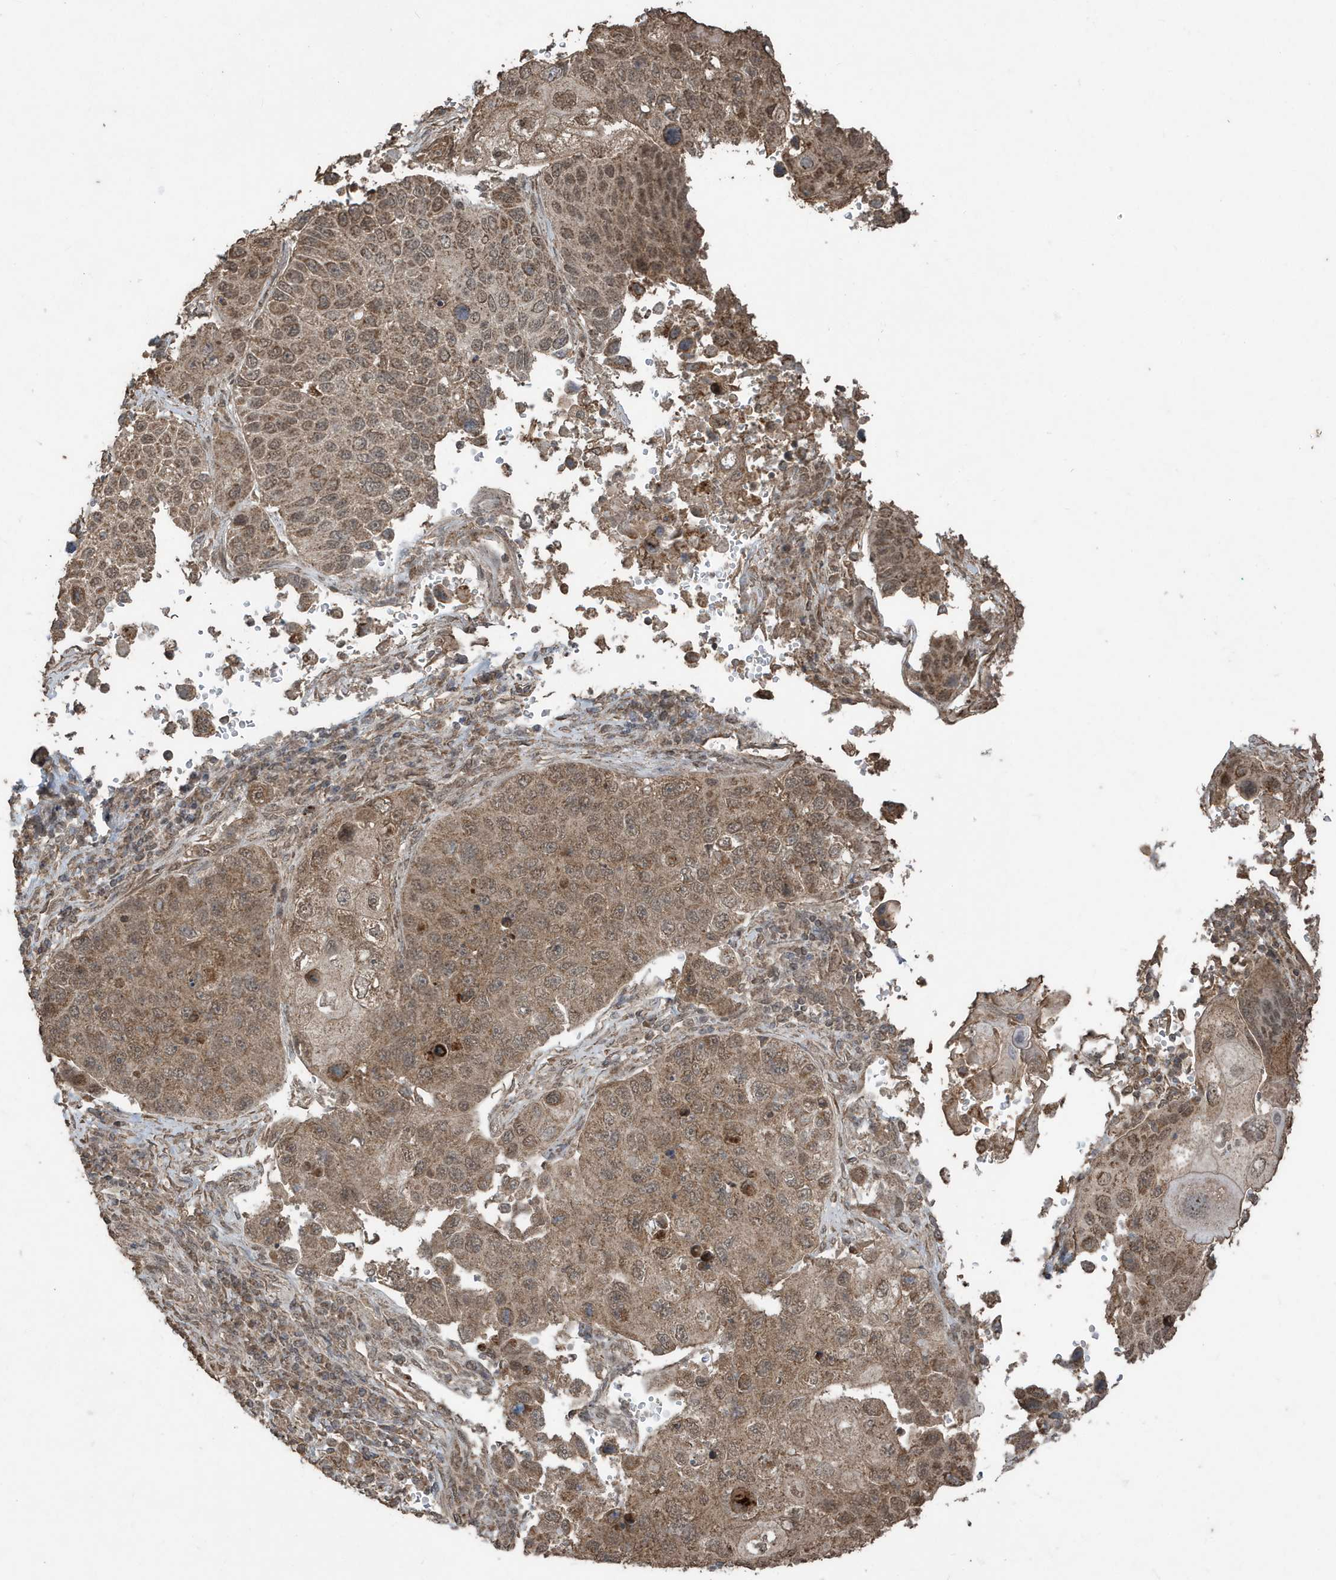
{"staining": {"intensity": "moderate", "quantity": ">75%", "location": "cytoplasmic/membranous,nuclear"}, "tissue": "lung cancer", "cell_type": "Tumor cells", "image_type": "cancer", "snomed": [{"axis": "morphology", "description": "Squamous cell carcinoma, NOS"}, {"axis": "topography", "description": "Lung"}], "caption": "Immunohistochemistry micrograph of neoplastic tissue: human lung squamous cell carcinoma stained using immunohistochemistry (IHC) reveals medium levels of moderate protein expression localized specifically in the cytoplasmic/membranous and nuclear of tumor cells, appearing as a cytoplasmic/membranous and nuclear brown color.", "gene": "PAXBP1", "patient": {"sex": "male", "age": 61}}